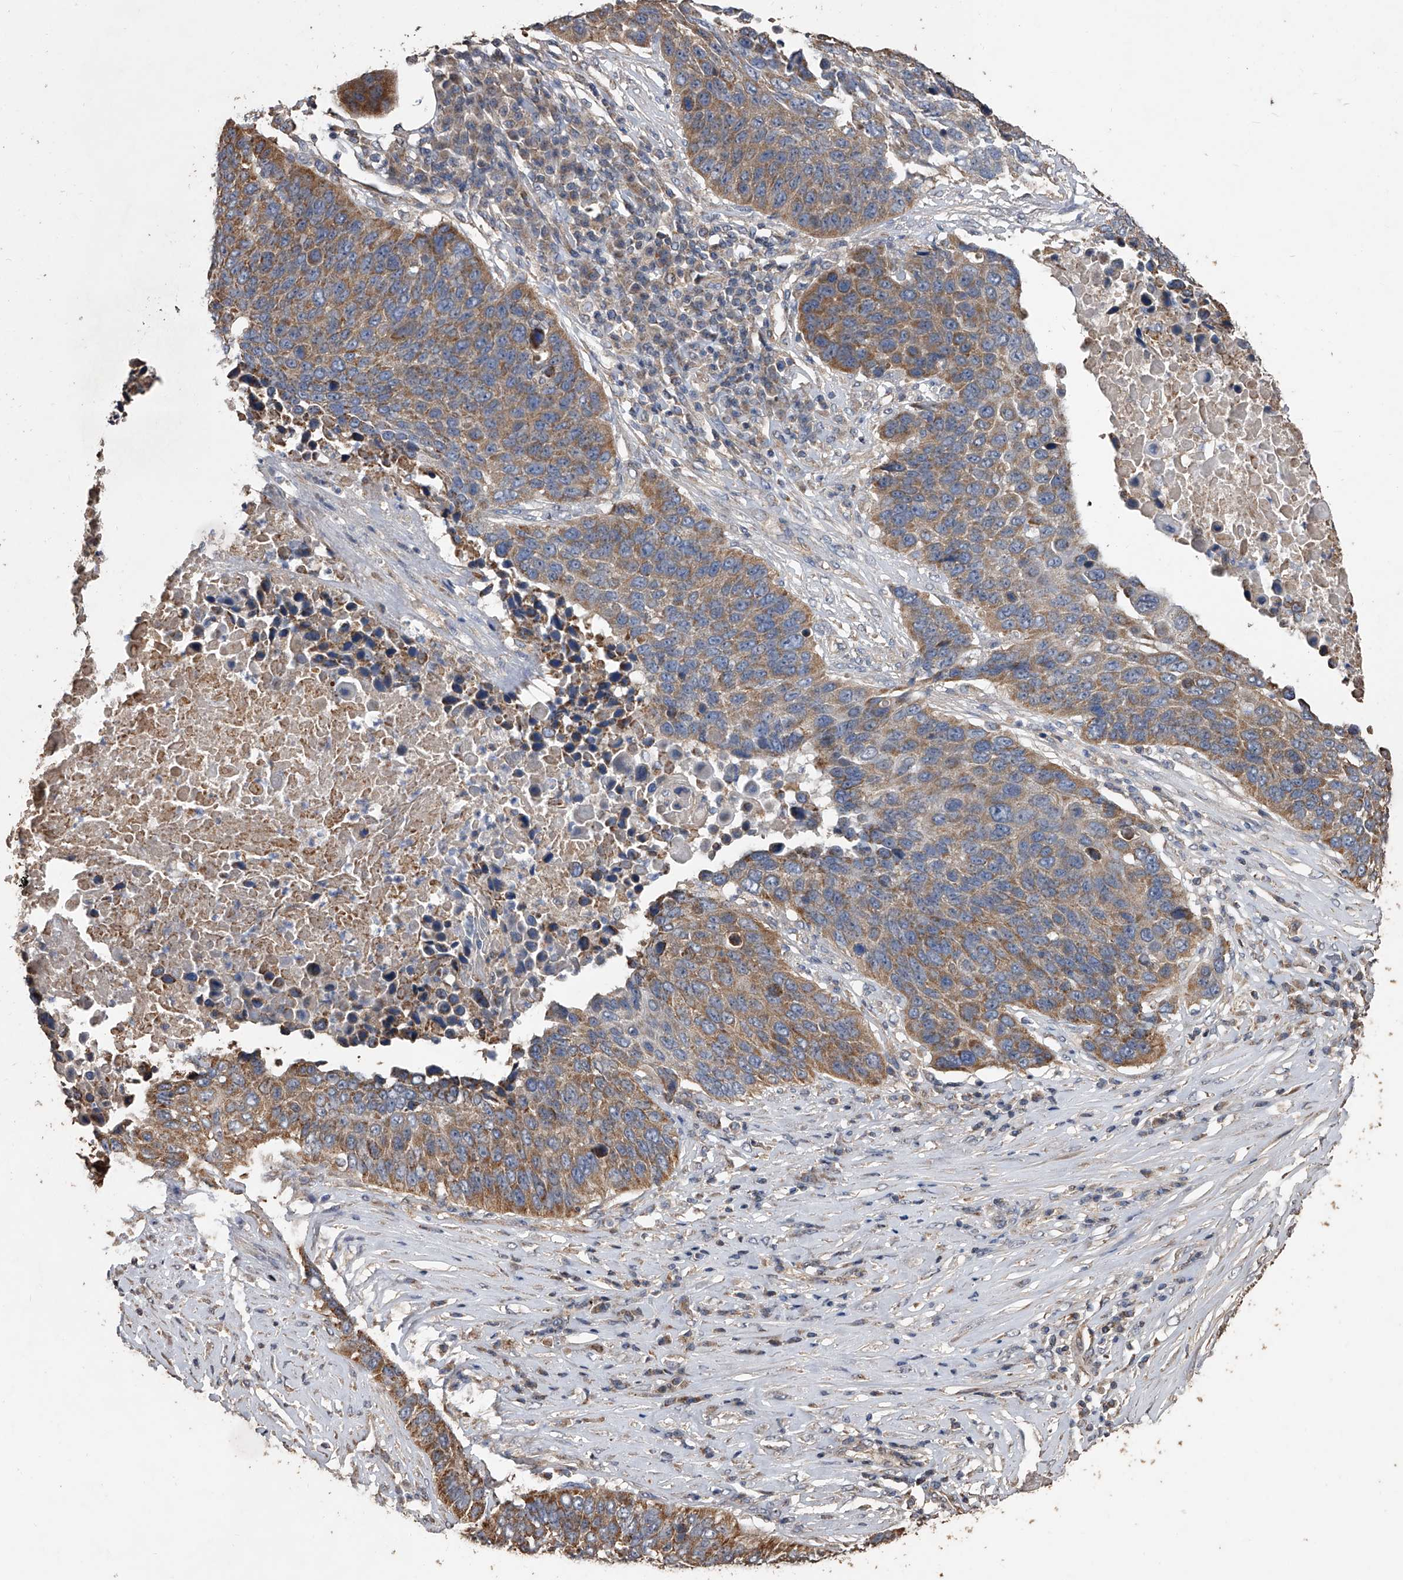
{"staining": {"intensity": "moderate", "quantity": ">75%", "location": "cytoplasmic/membranous"}, "tissue": "lung cancer", "cell_type": "Tumor cells", "image_type": "cancer", "snomed": [{"axis": "morphology", "description": "Squamous cell carcinoma, NOS"}, {"axis": "topography", "description": "Lung"}], "caption": "Immunohistochemical staining of human lung cancer demonstrates moderate cytoplasmic/membranous protein expression in about >75% of tumor cells.", "gene": "LTV1", "patient": {"sex": "male", "age": 66}}